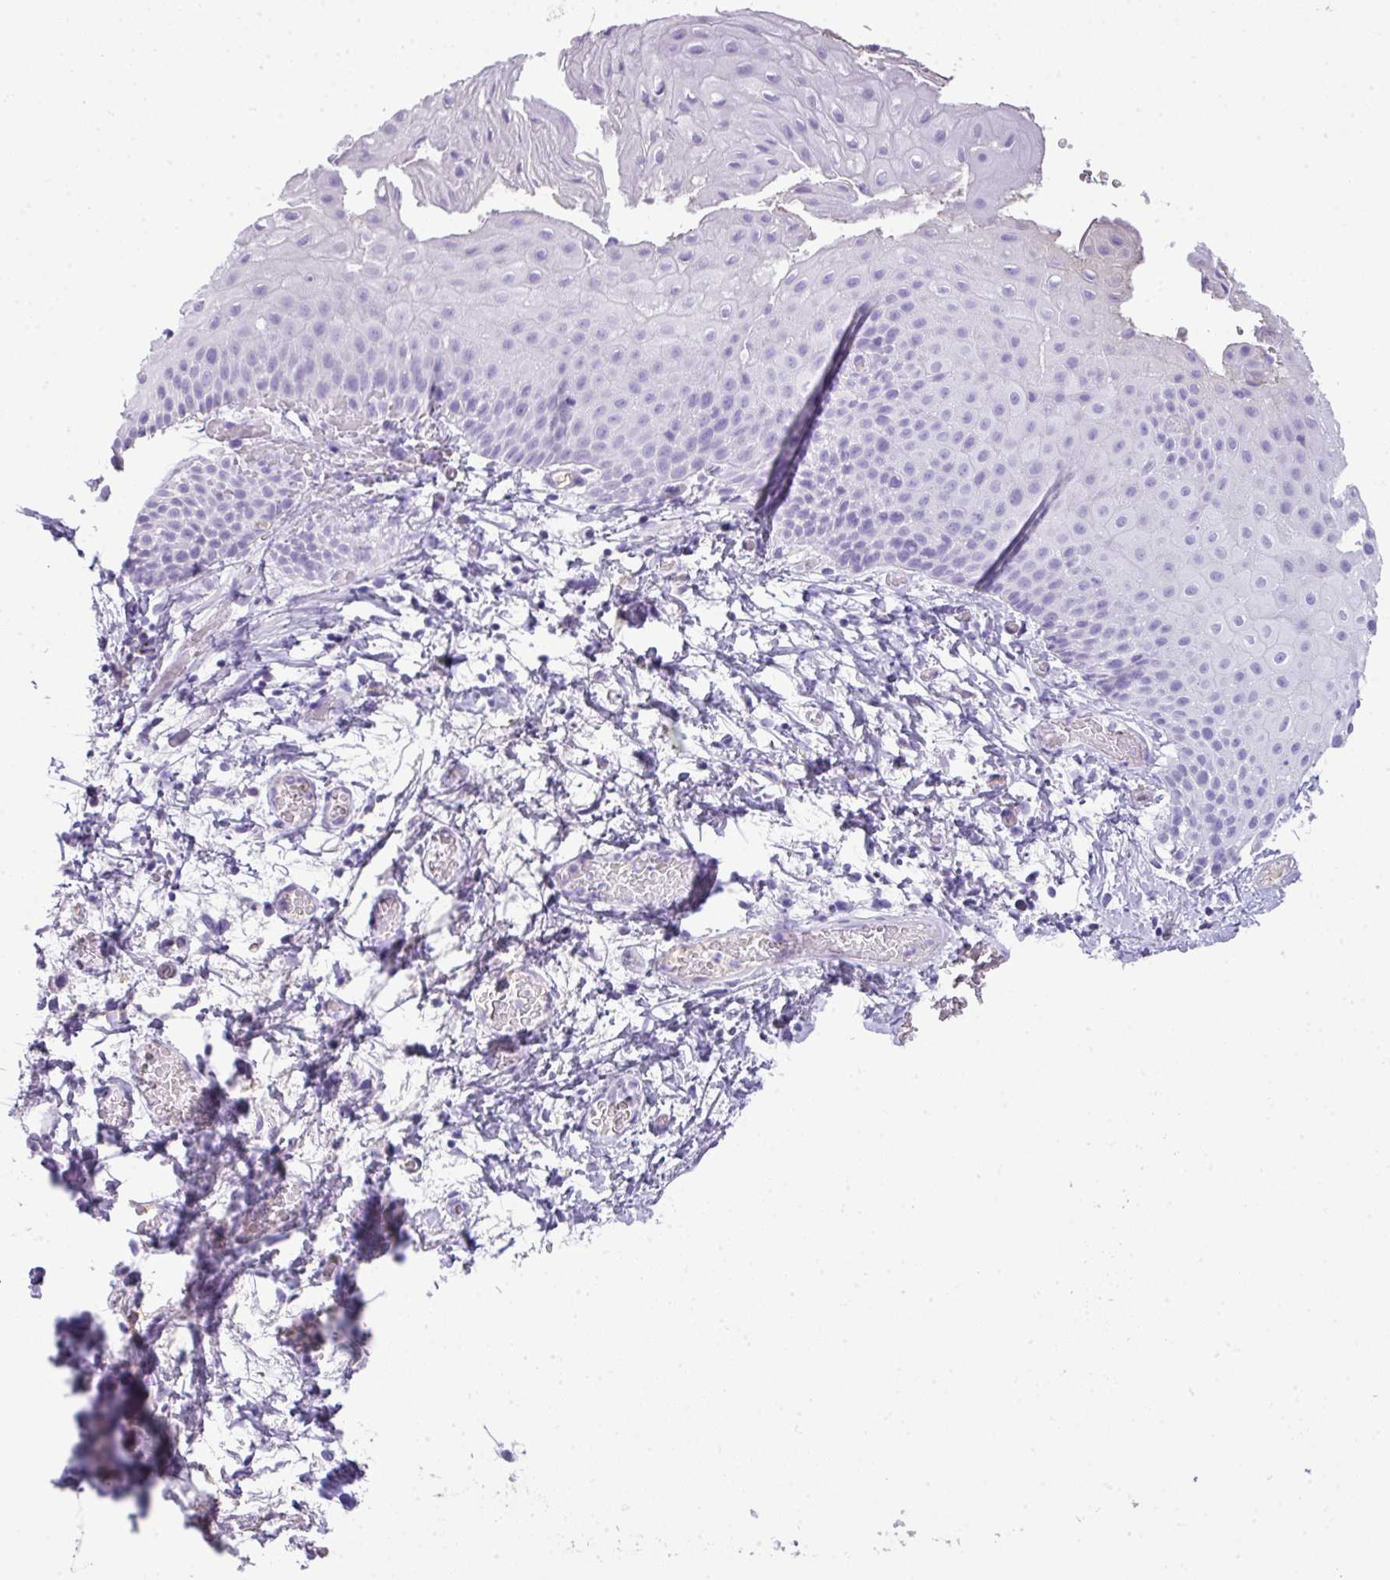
{"staining": {"intensity": "negative", "quantity": "none", "location": "none"}, "tissue": "skin", "cell_type": "Epidermal cells", "image_type": "normal", "snomed": [{"axis": "morphology", "description": "Normal tissue, NOS"}, {"axis": "morphology", "description": "Hemorrhoids"}, {"axis": "morphology", "description": "Inflammation, NOS"}, {"axis": "topography", "description": "Anal"}], "caption": "Epidermal cells show no significant staining in unremarkable skin. Nuclei are stained in blue.", "gene": "TNP1", "patient": {"sex": "male", "age": 60}}